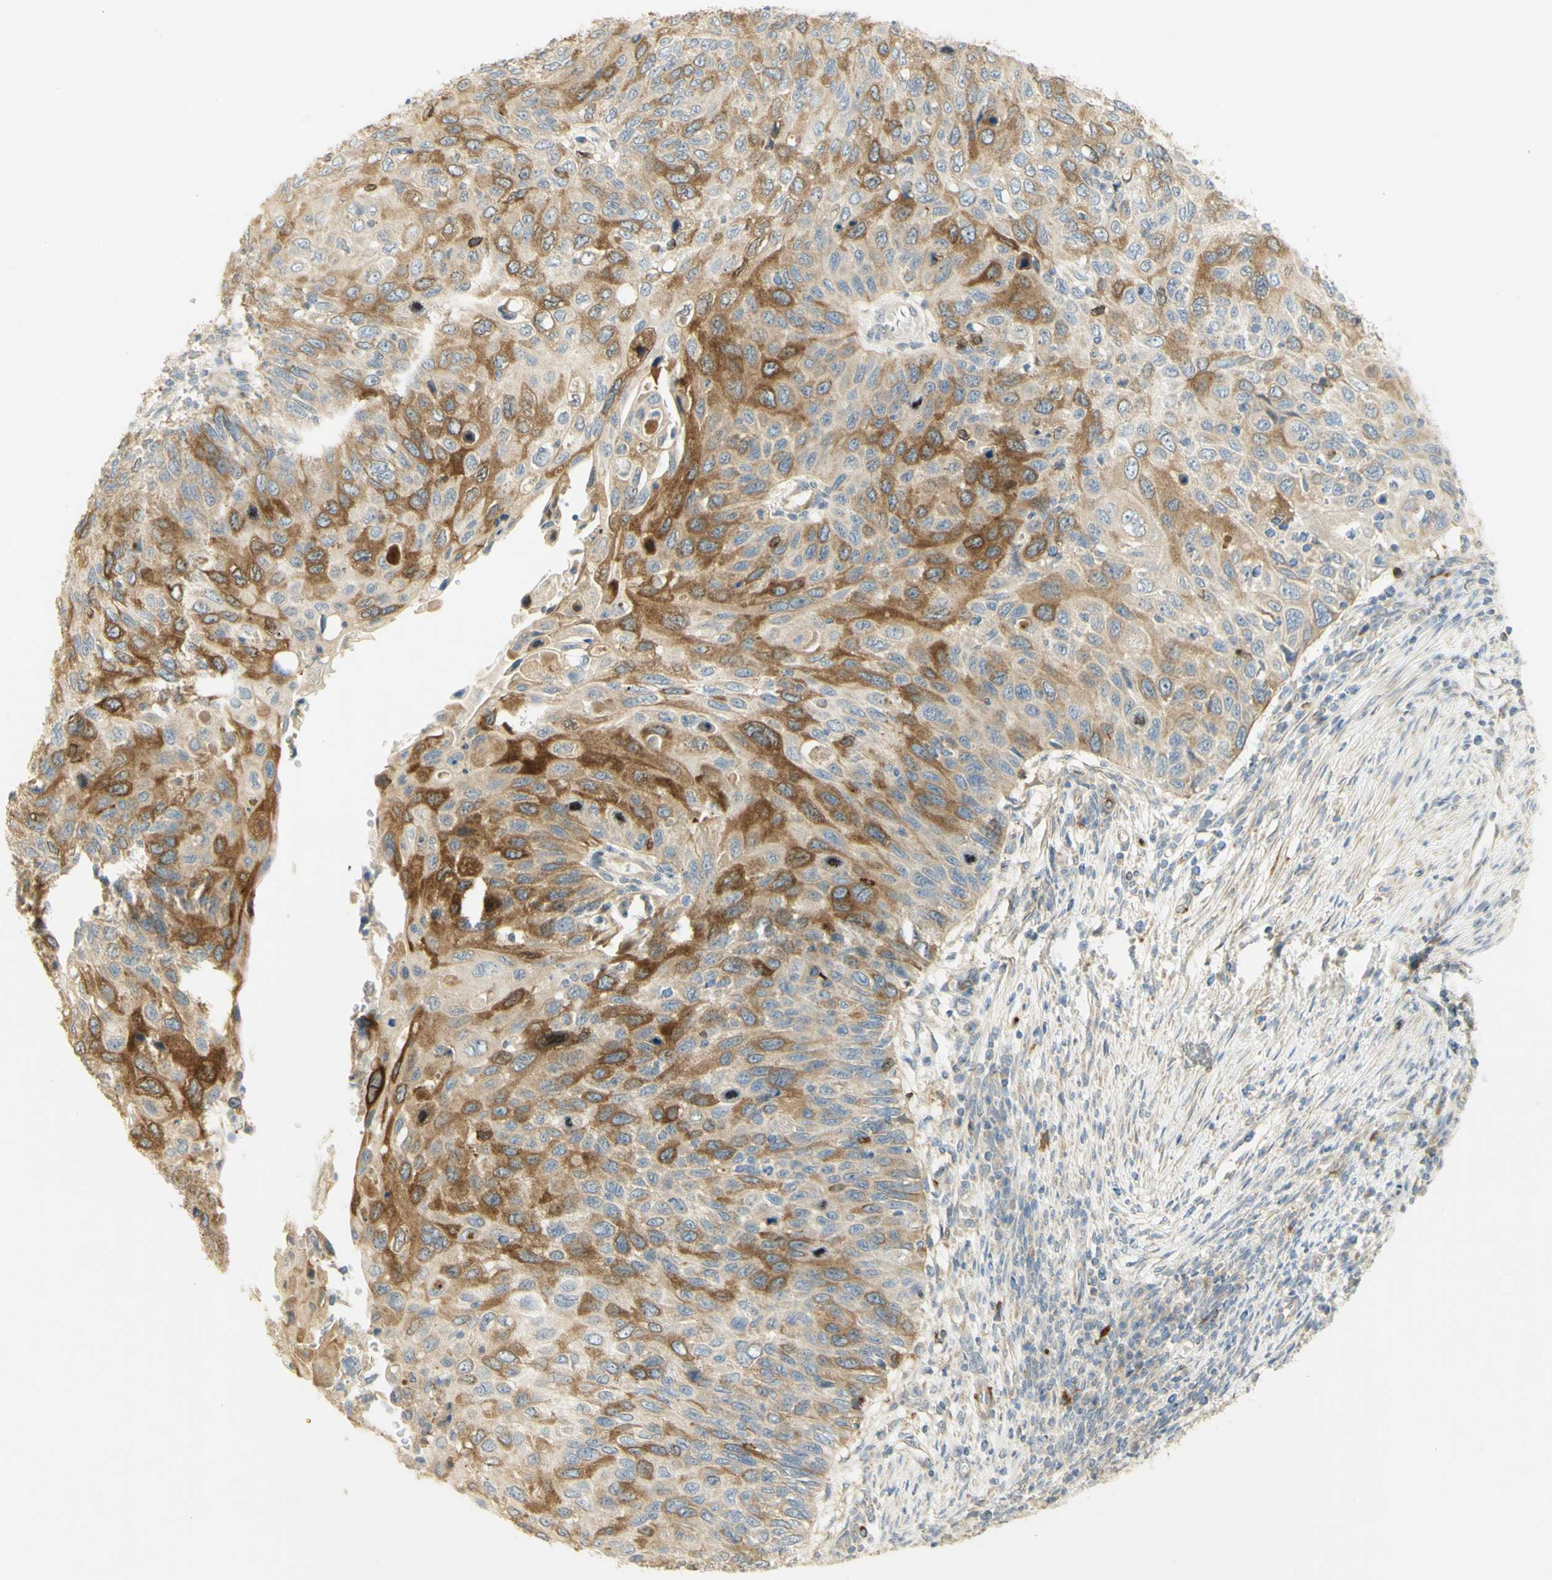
{"staining": {"intensity": "strong", "quantity": "25%-75%", "location": "cytoplasmic/membranous"}, "tissue": "cervical cancer", "cell_type": "Tumor cells", "image_type": "cancer", "snomed": [{"axis": "morphology", "description": "Squamous cell carcinoma, NOS"}, {"axis": "topography", "description": "Cervix"}], "caption": "This image displays cervical cancer (squamous cell carcinoma) stained with IHC to label a protein in brown. The cytoplasmic/membranous of tumor cells show strong positivity for the protein. Nuclei are counter-stained blue.", "gene": "KIF11", "patient": {"sex": "female", "age": 70}}